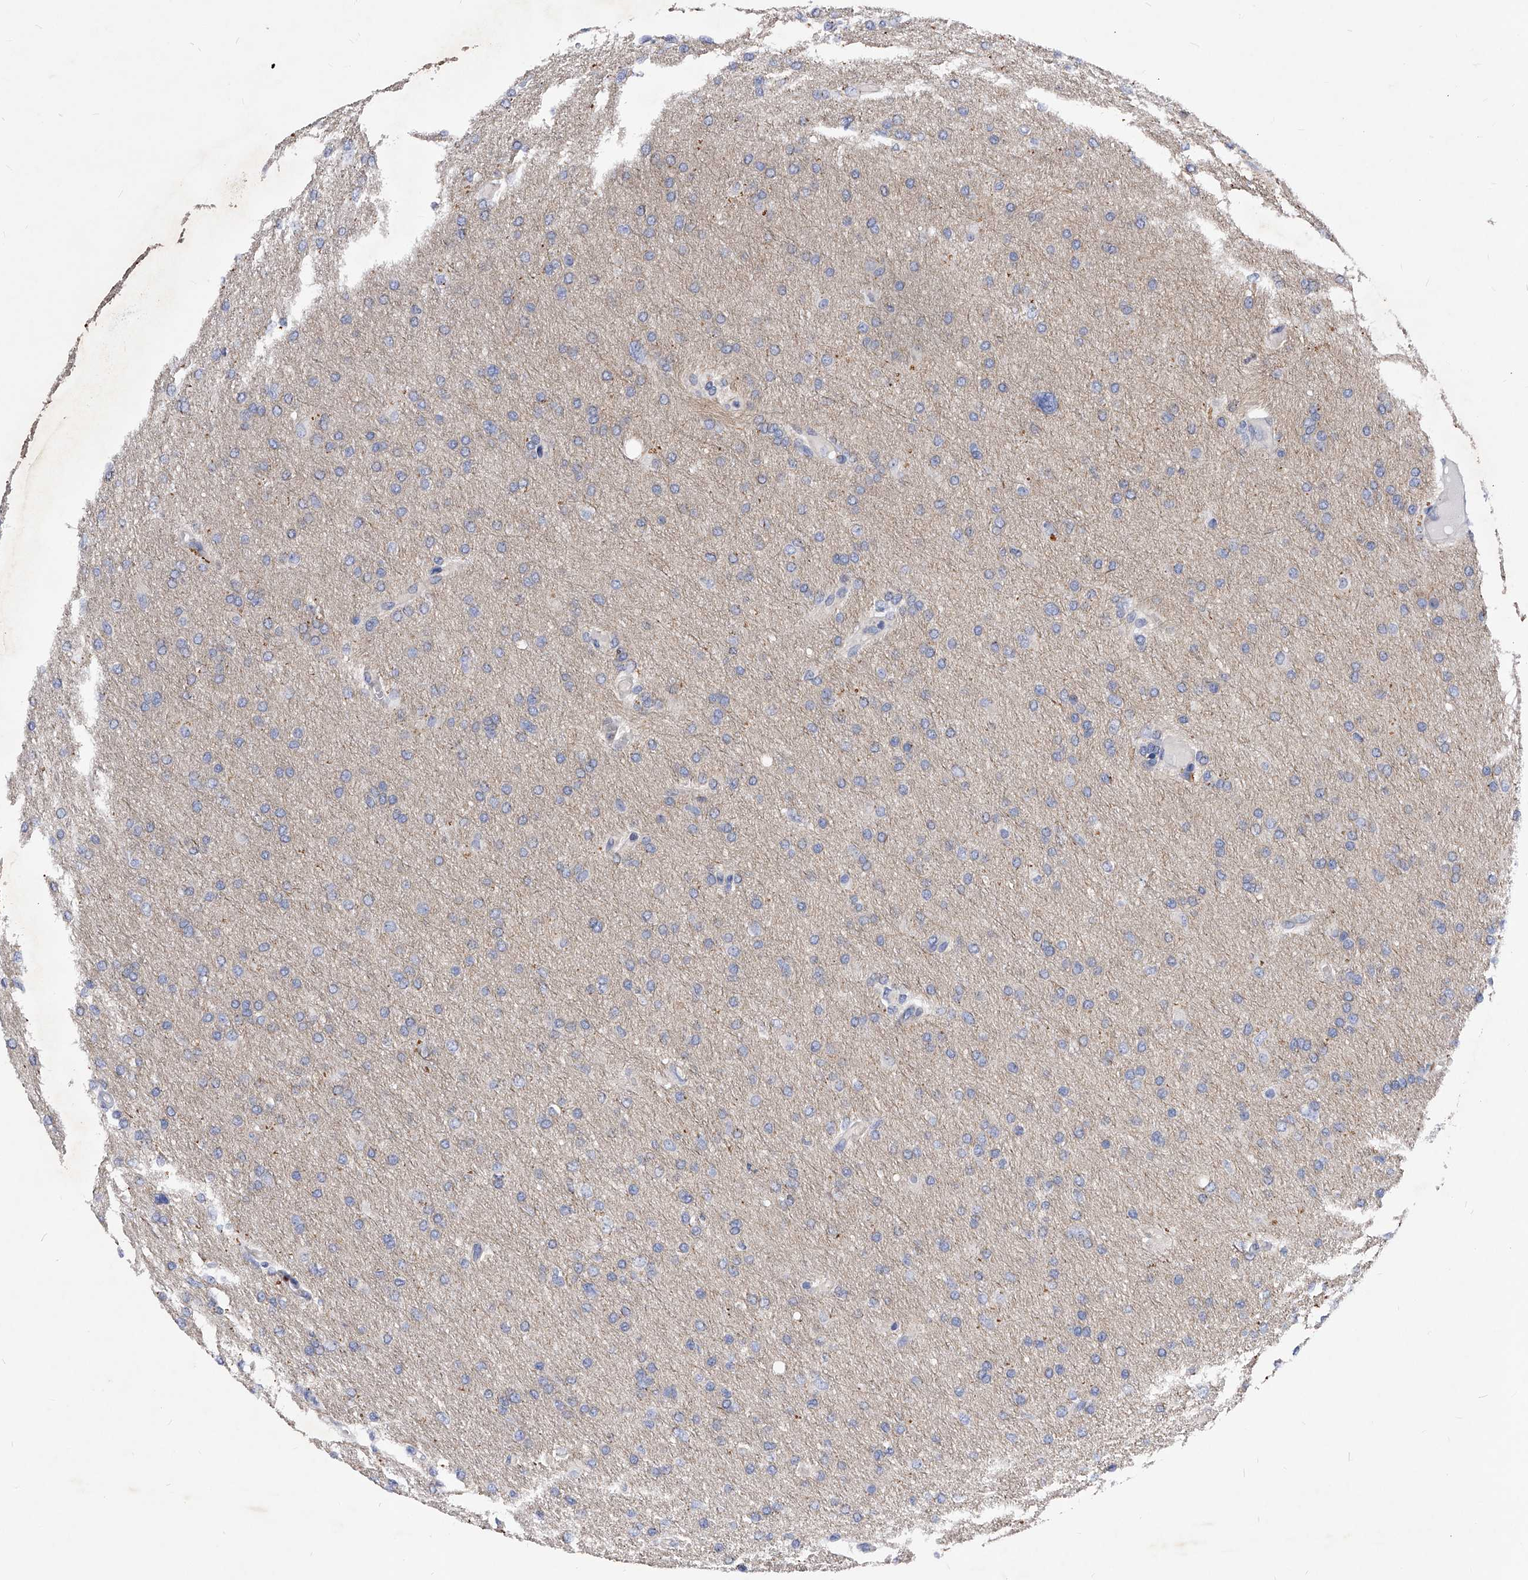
{"staining": {"intensity": "negative", "quantity": "none", "location": "none"}, "tissue": "glioma", "cell_type": "Tumor cells", "image_type": "cancer", "snomed": [{"axis": "morphology", "description": "Glioma, malignant, High grade"}, {"axis": "topography", "description": "Cerebral cortex"}], "caption": "This is a histopathology image of immunohistochemistry staining of glioma, which shows no staining in tumor cells.", "gene": "PPP5C", "patient": {"sex": "female", "age": 36}}